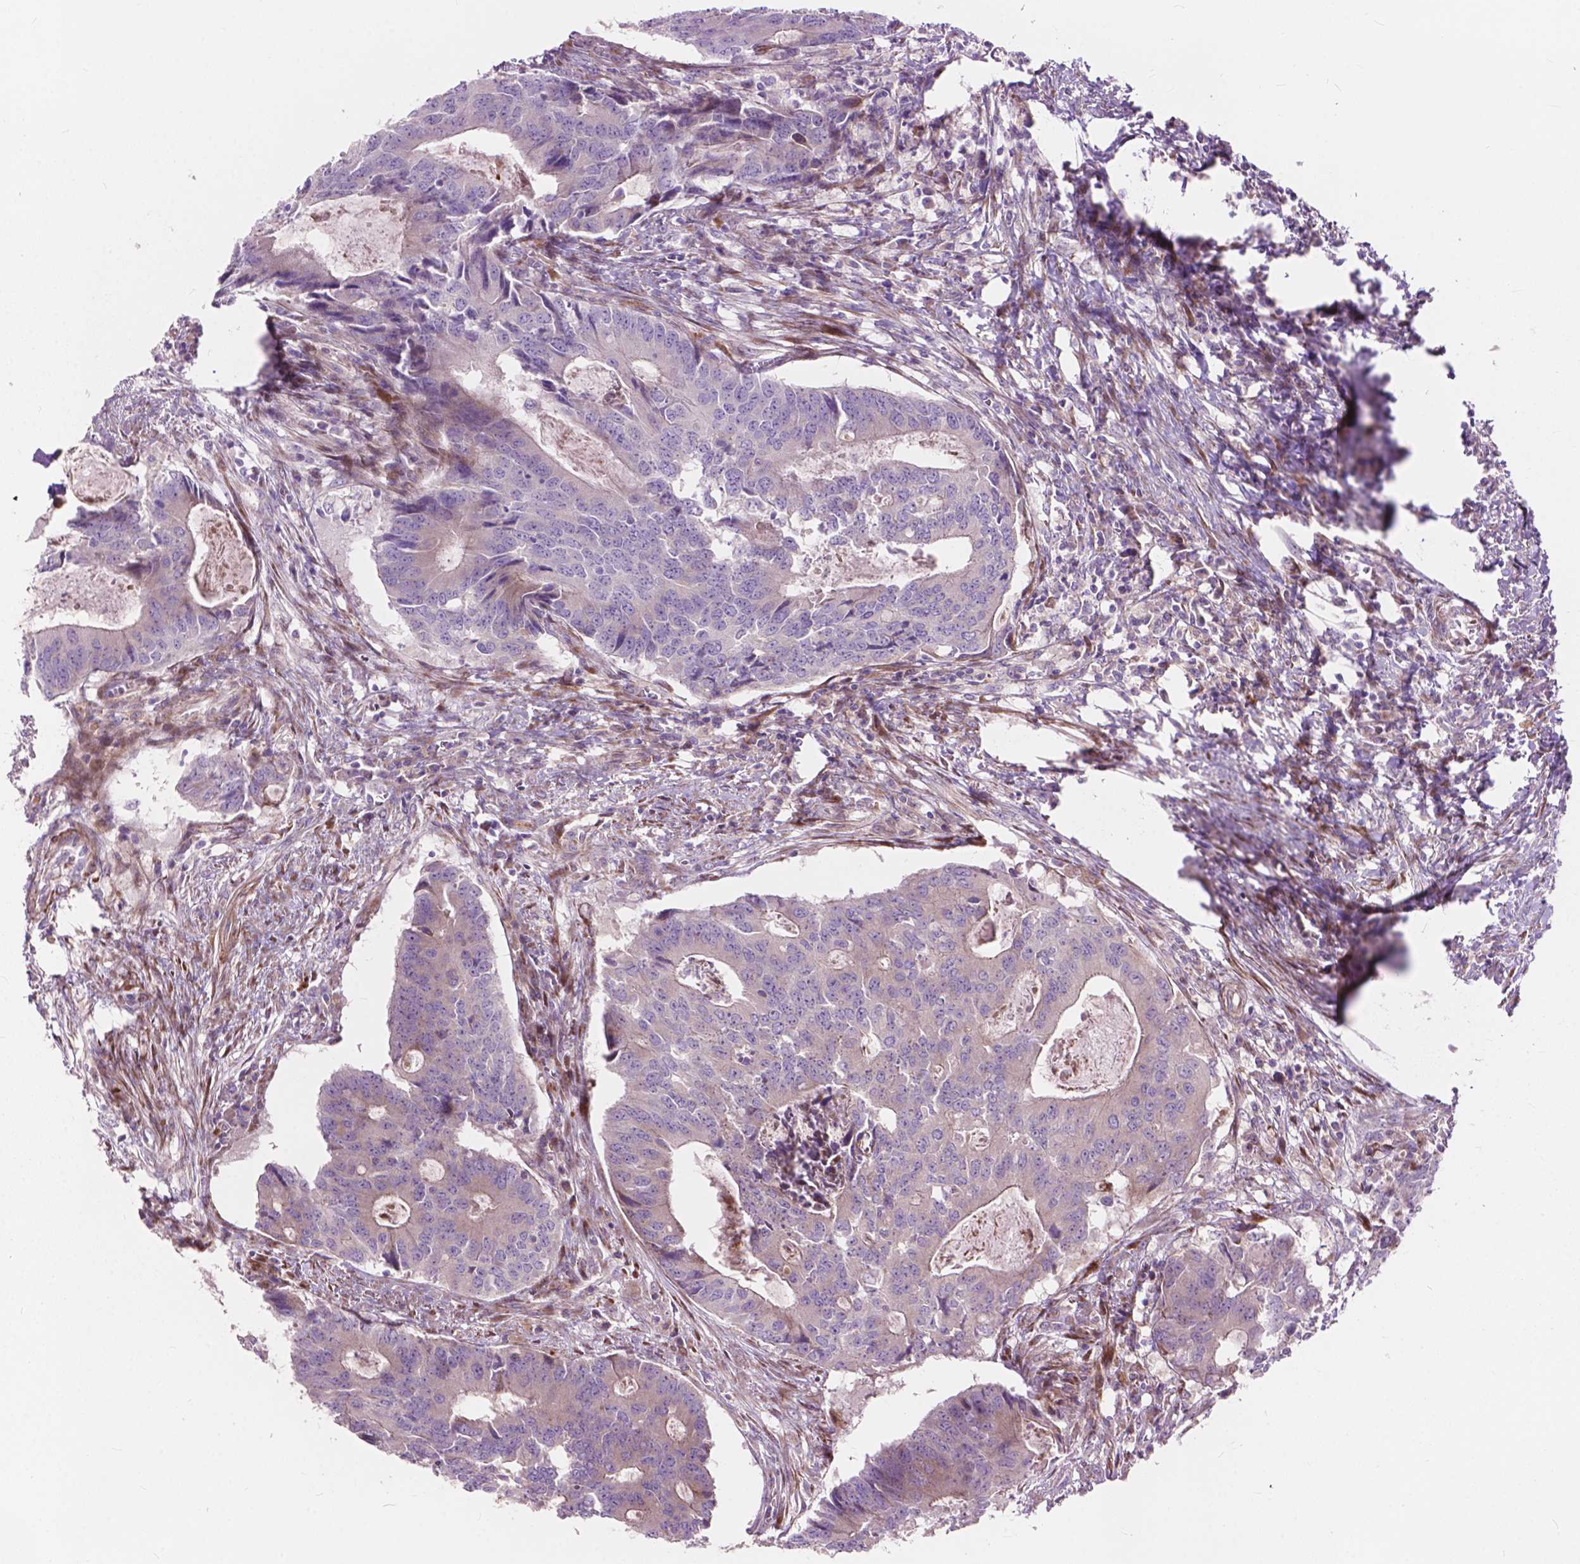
{"staining": {"intensity": "weak", "quantity": "<25%", "location": "cytoplasmic/membranous"}, "tissue": "colorectal cancer", "cell_type": "Tumor cells", "image_type": "cancer", "snomed": [{"axis": "morphology", "description": "Adenocarcinoma, NOS"}, {"axis": "topography", "description": "Colon"}], "caption": "DAB (3,3'-diaminobenzidine) immunohistochemical staining of human adenocarcinoma (colorectal) displays no significant expression in tumor cells.", "gene": "MORN1", "patient": {"sex": "male", "age": 67}}